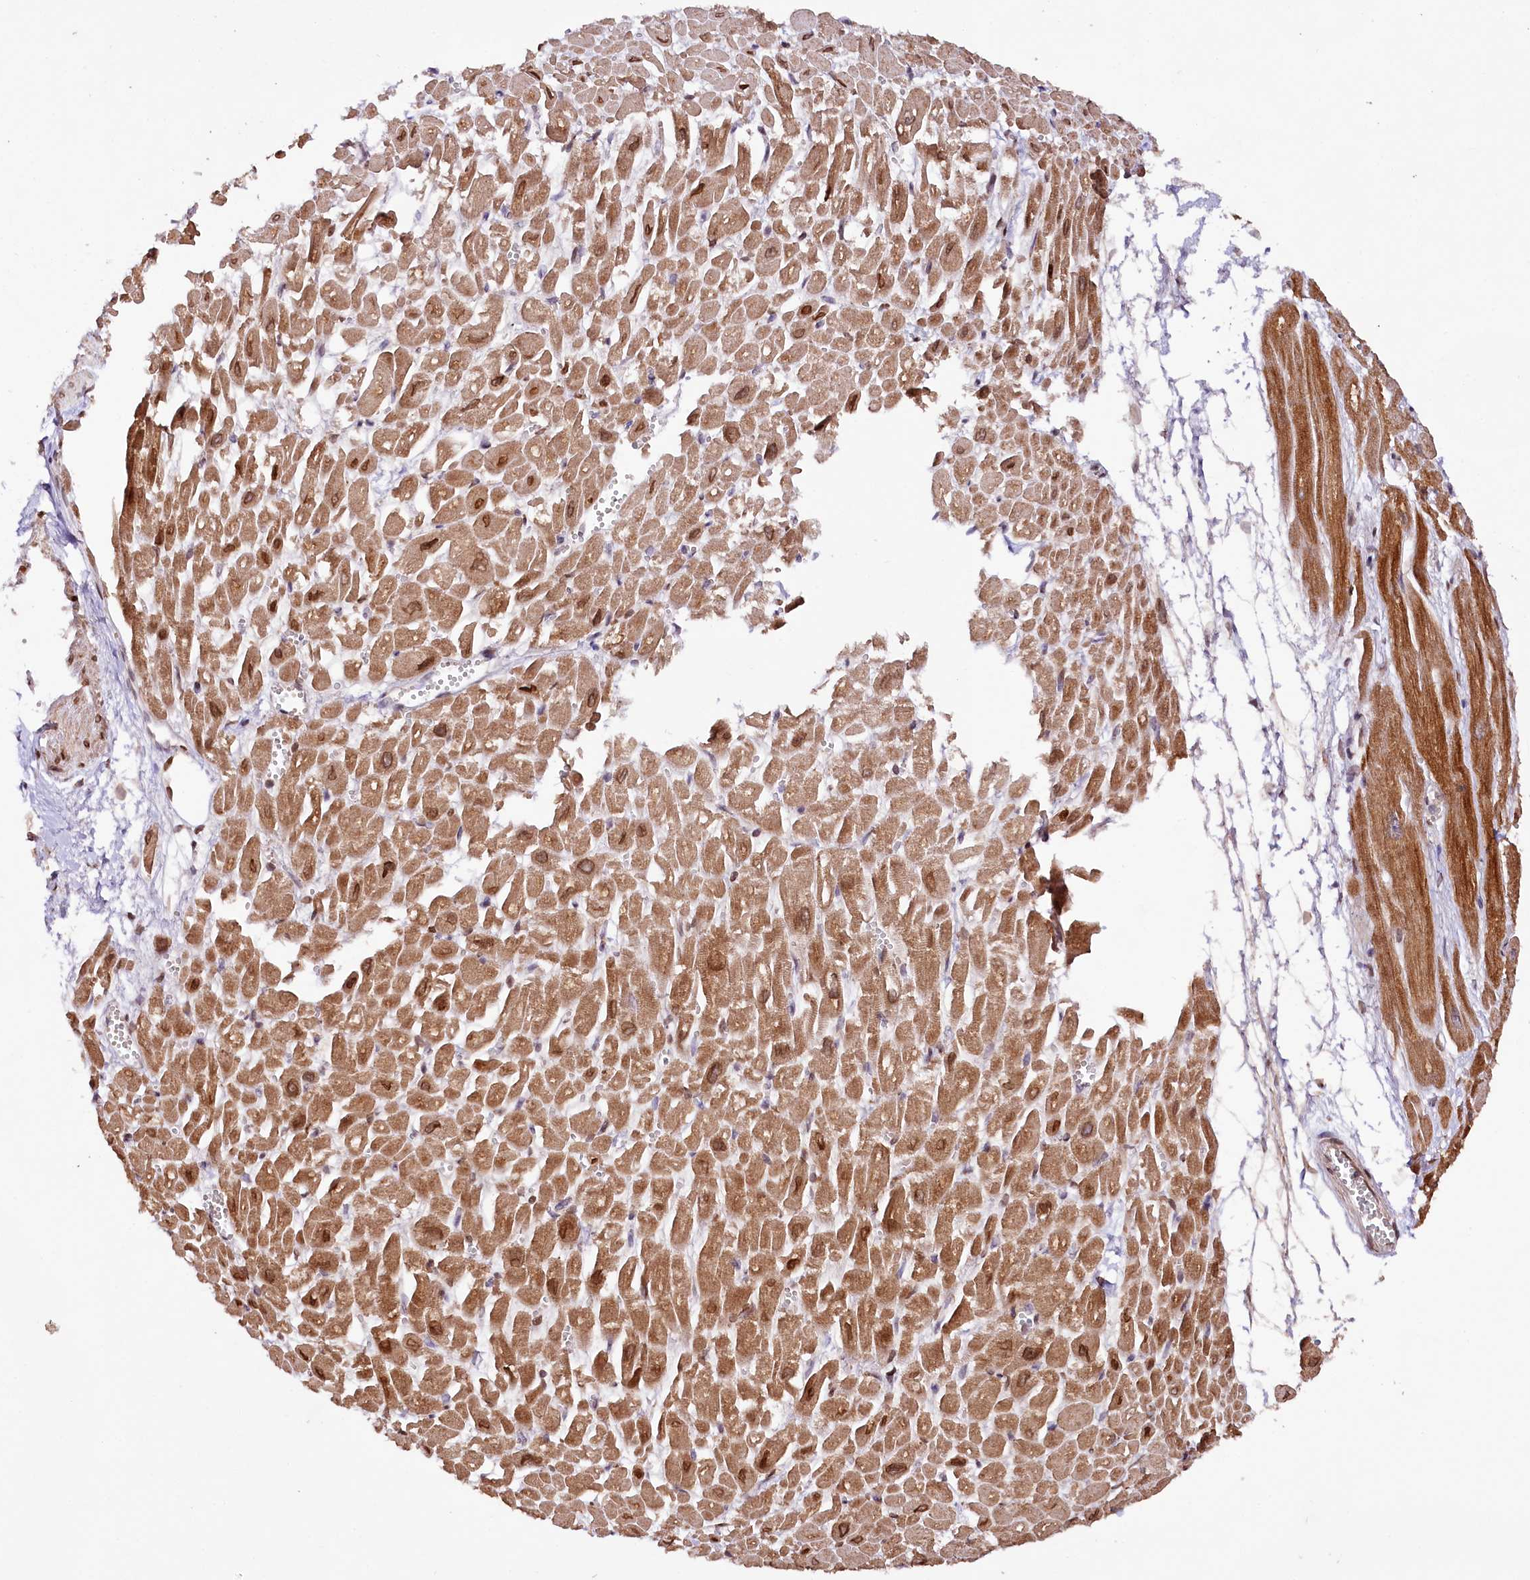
{"staining": {"intensity": "strong", "quantity": ">75%", "location": "cytoplasmic/membranous,nuclear"}, "tissue": "heart muscle", "cell_type": "Cardiomyocytes", "image_type": "normal", "snomed": [{"axis": "morphology", "description": "Normal tissue, NOS"}, {"axis": "topography", "description": "Heart"}], "caption": "Immunohistochemistry micrograph of normal heart muscle: heart muscle stained using immunohistochemistry demonstrates high levels of strong protein expression localized specifically in the cytoplasmic/membranous,nuclear of cardiomyocytes, appearing as a cytoplasmic/membranous,nuclear brown color.", "gene": "ZNF226", "patient": {"sex": "male", "age": 54}}